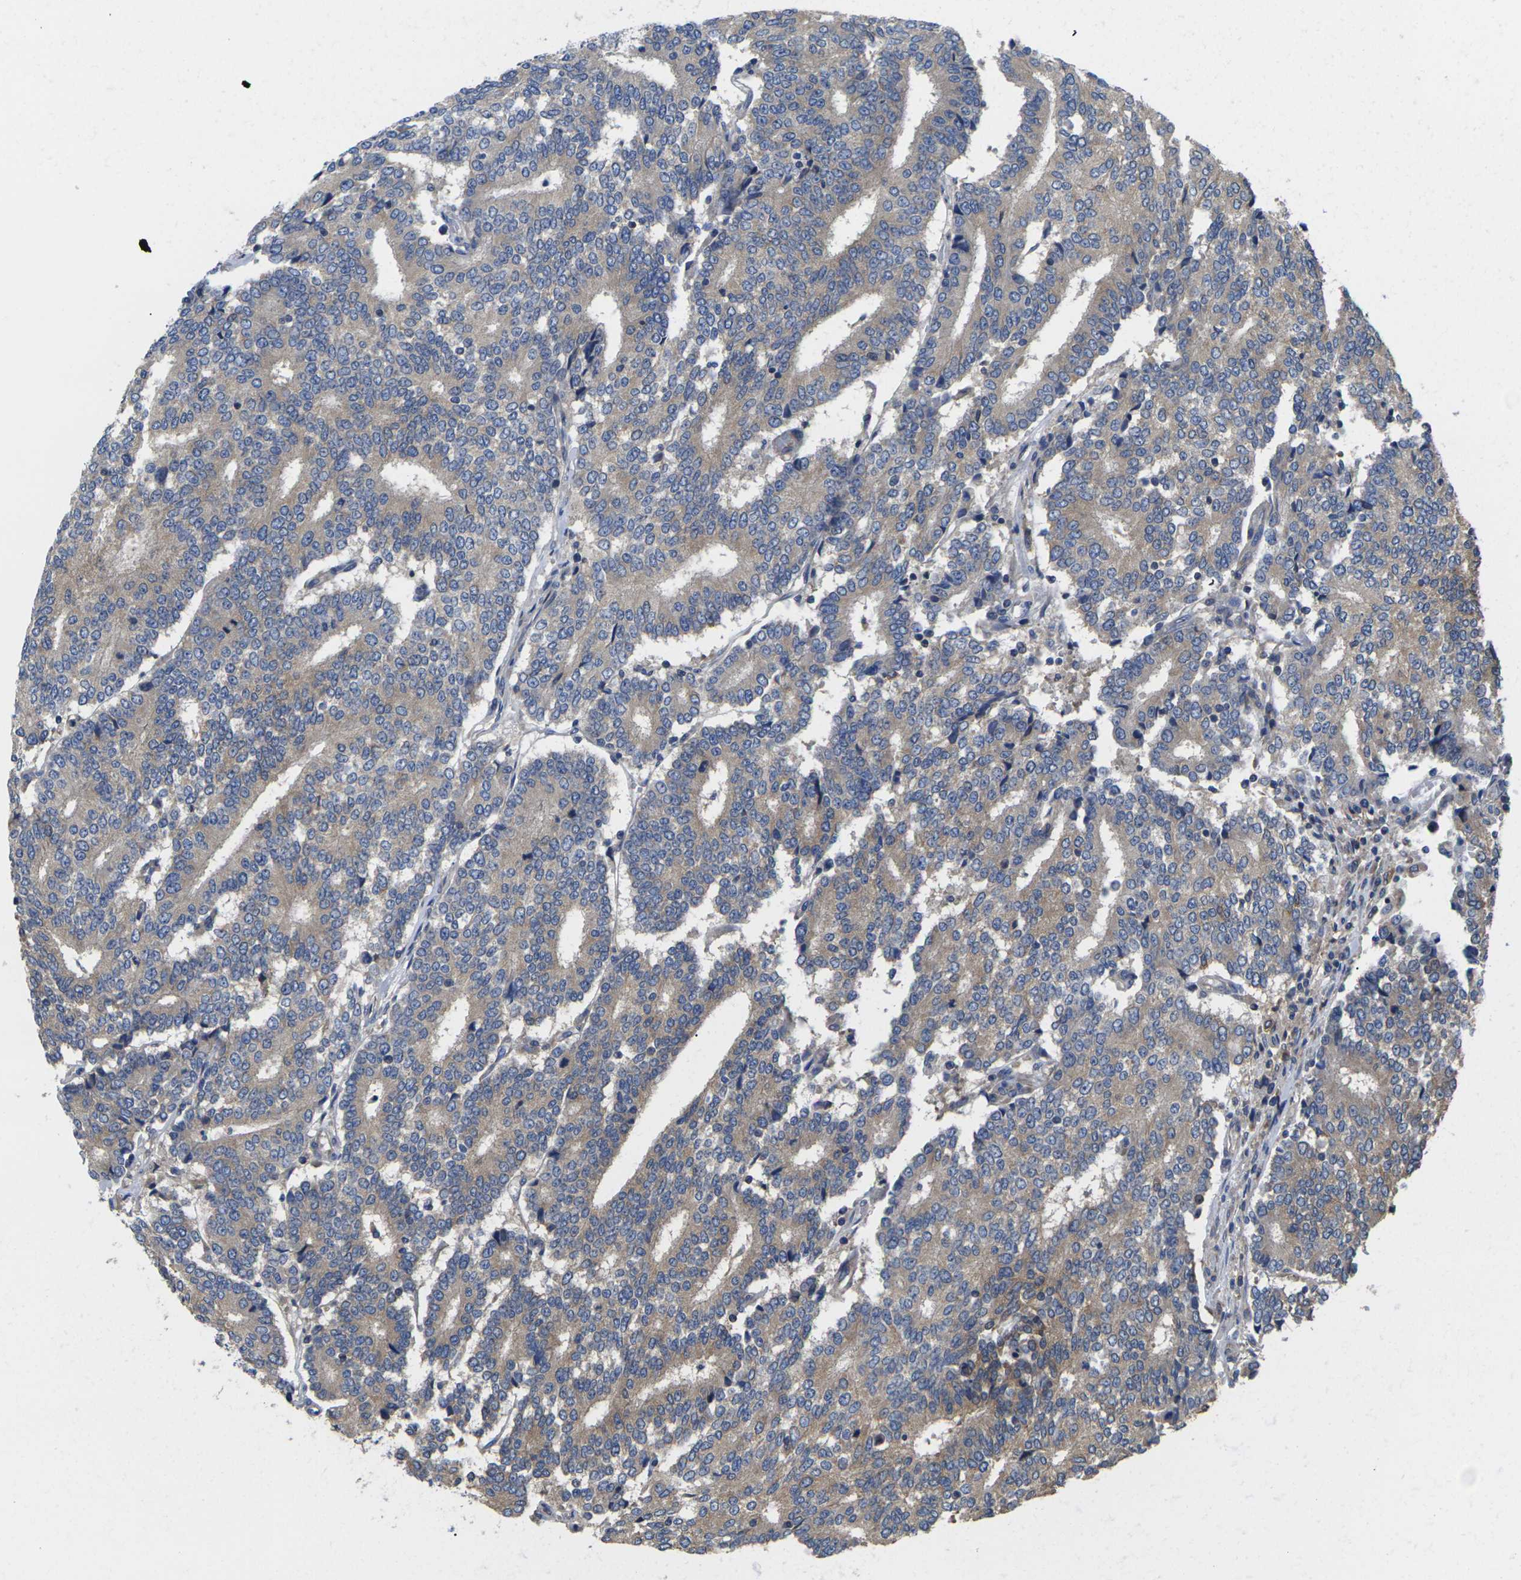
{"staining": {"intensity": "weak", "quantity": ">75%", "location": "cytoplasmic/membranous"}, "tissue": "prostate cancer", "cell_type": "Tumor cells", "image_type": "cancer", "snomed": [{"axis": "morphology", "description": "Normal tissue, NOS"}, {"axis": "morphology", "description": "Adenocarcinoma, High grade"}, {"axis": "topography", "description": "Prostate"}, {"axis": "topography", "description": "Seminal veicle"}], "caption": "There is low levels of weak cytoplasmic/membranous positivity in tumor cells of prostate adenocarcinoma (high-grade), as demonstrated by immunohistochemical staining (brown color).", "gene": "TMCC2", "patient": {"sex": "male", "age": 55}}